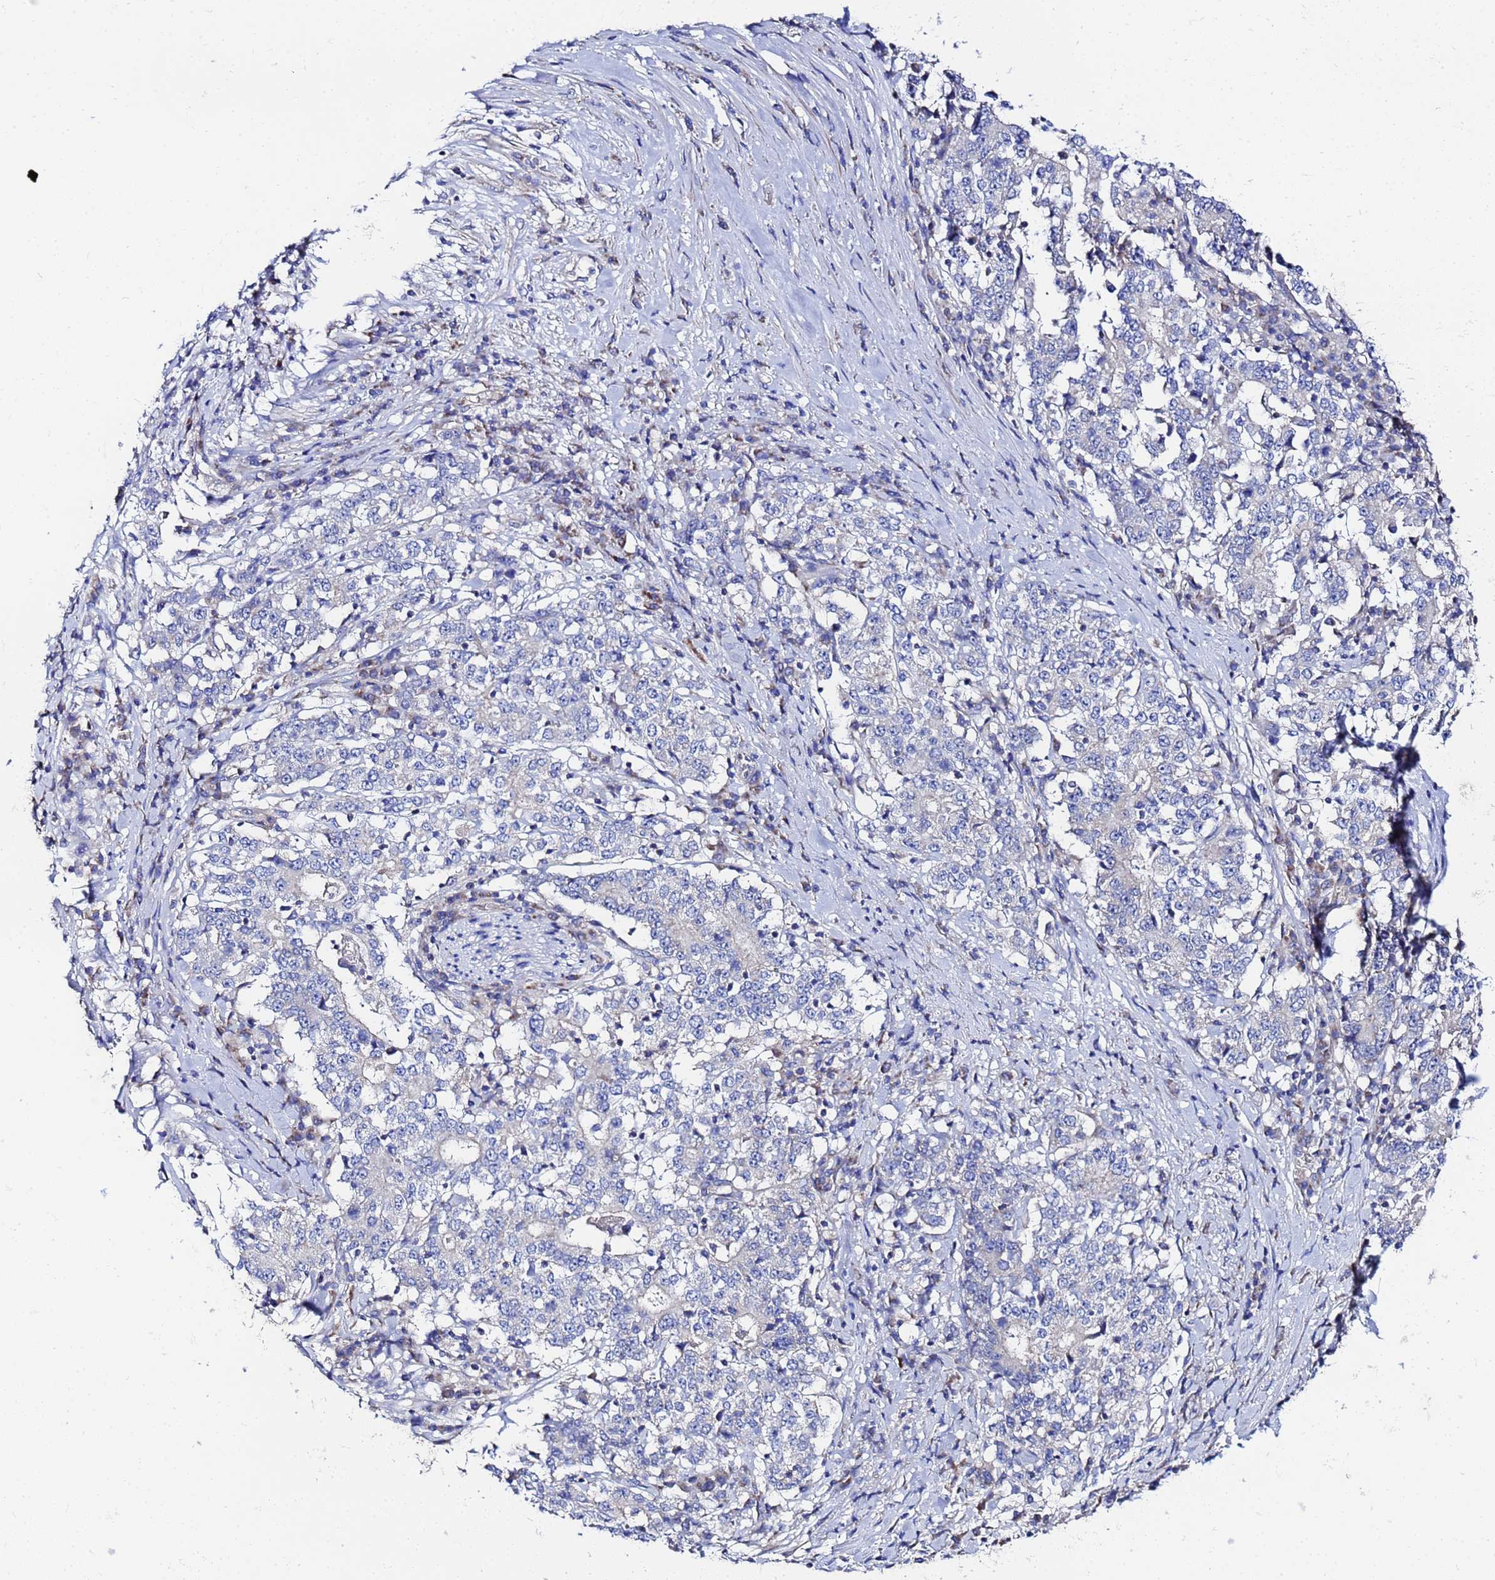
{"staining": {"intensity": "negative", "quantity": "none", "location": "none"}, "tissue": "stomach cancer", "cell_type": "Tumor cells", "image_type": "cancer", "snomed": [{"axis": "morphology", "description": "Adenocarcinoma, NOS"}, {"axis": "topography", "description": "Stomach"}], "caption": "High power microscopy image of an immunohistochemistry (IHC) micrograph of adenocarcinoma (stomach), revealing no significant positivity in tumor cells. (Stains: DAB IHC with hematoxylin counter stain, Microscopy: brightfield microscopy at high magnification).", "gene": "FAHD2A", "patient": {"sex": "male", "age": 59}}